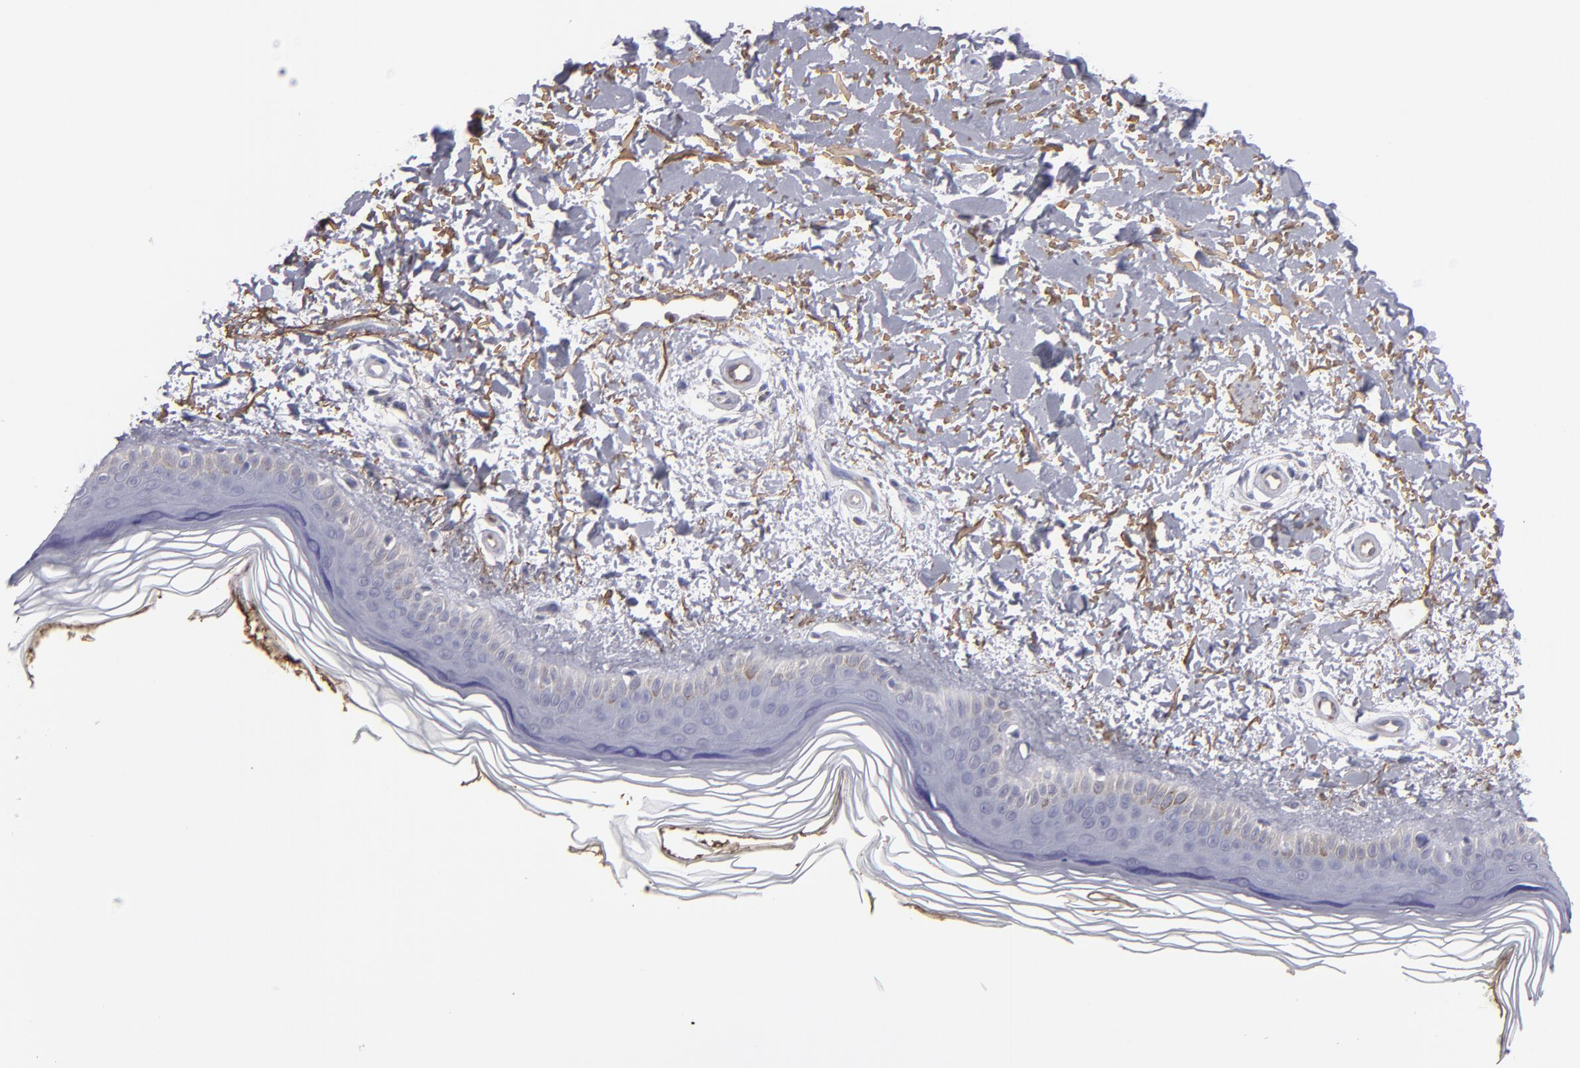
{"staining": {"intensity": "negative", "quantity": "none", "location": "none"}, "tissue": "skin", "cell_type": "Fibroblasts", "image_type": "normal", "snomed": [{"axis": "morphology", "description": "Normal tissue, NOS"}, {"axis": "topography", "description": "Skin"}], "caption": "Immunohistochemistry micrograph of unremarkable human skin stained for a protein (brown), which demonstrates no staining in fibroblasts.", "gene": "ITIH4", "patient": {"sex": "female", "age": 19}}